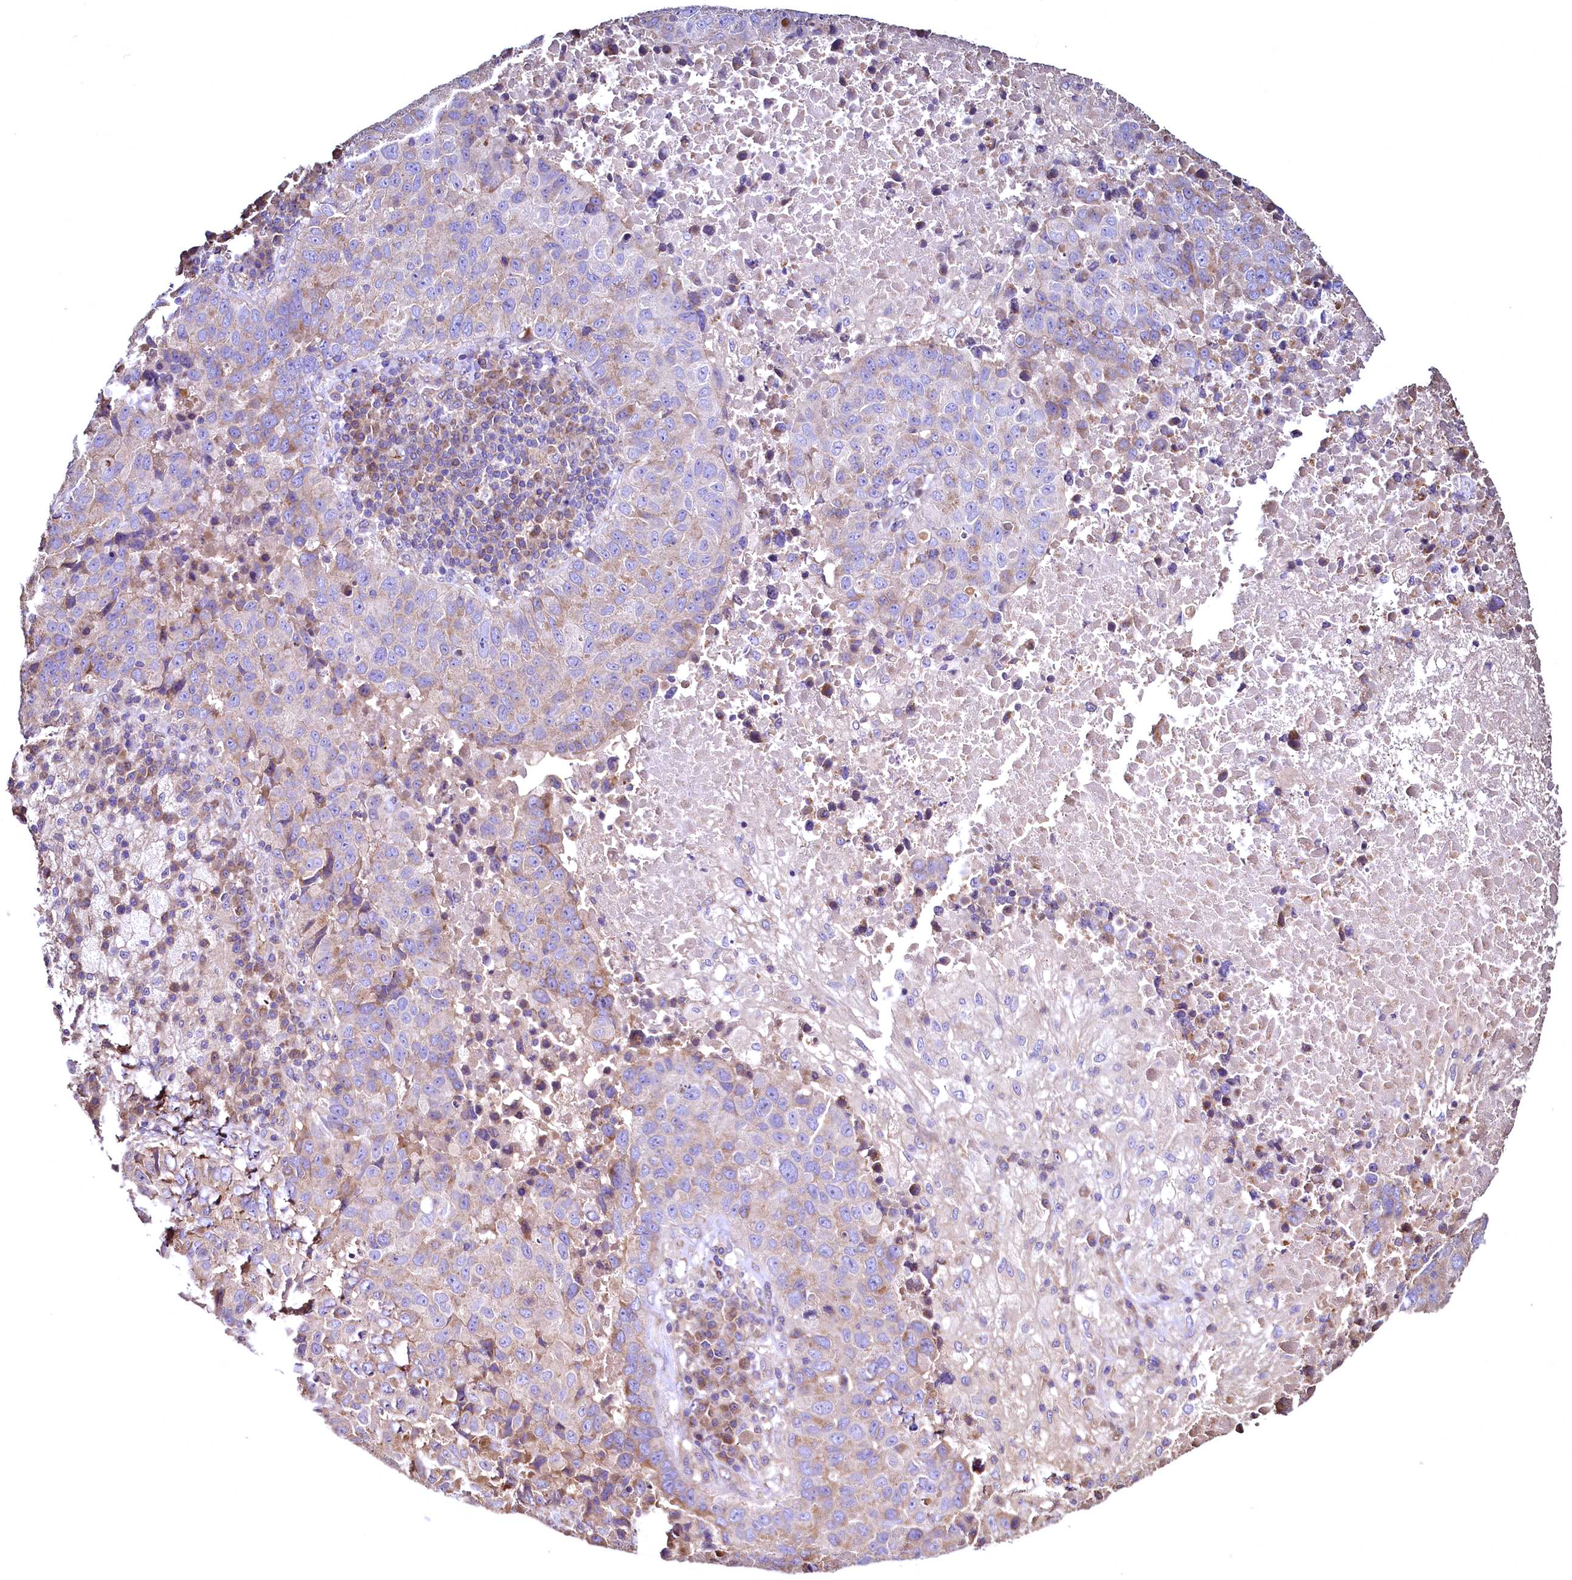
{"staining": {"intensity": "moderate", "quantity": "<25%", "location": "cytoplasmic/membranous"}, "tissue": "lung cancer", "cell_type": "Tumor cells", "image_type": "cancer", "snomed": [{"axis": "morphology", "description": "Squamous cell carcinoma, NOS"}, {"axis": "topography", "description": "Lung"}], "caption": "Human lung cancer (squamous cell carcinoma) stained for a protein (brown) demonstrates moderate cytoplasmic/membranous positive expression in about <25% of tumor cells.", "gene": "TBCEL", "patient": {"sex": "male", "age": 73}}